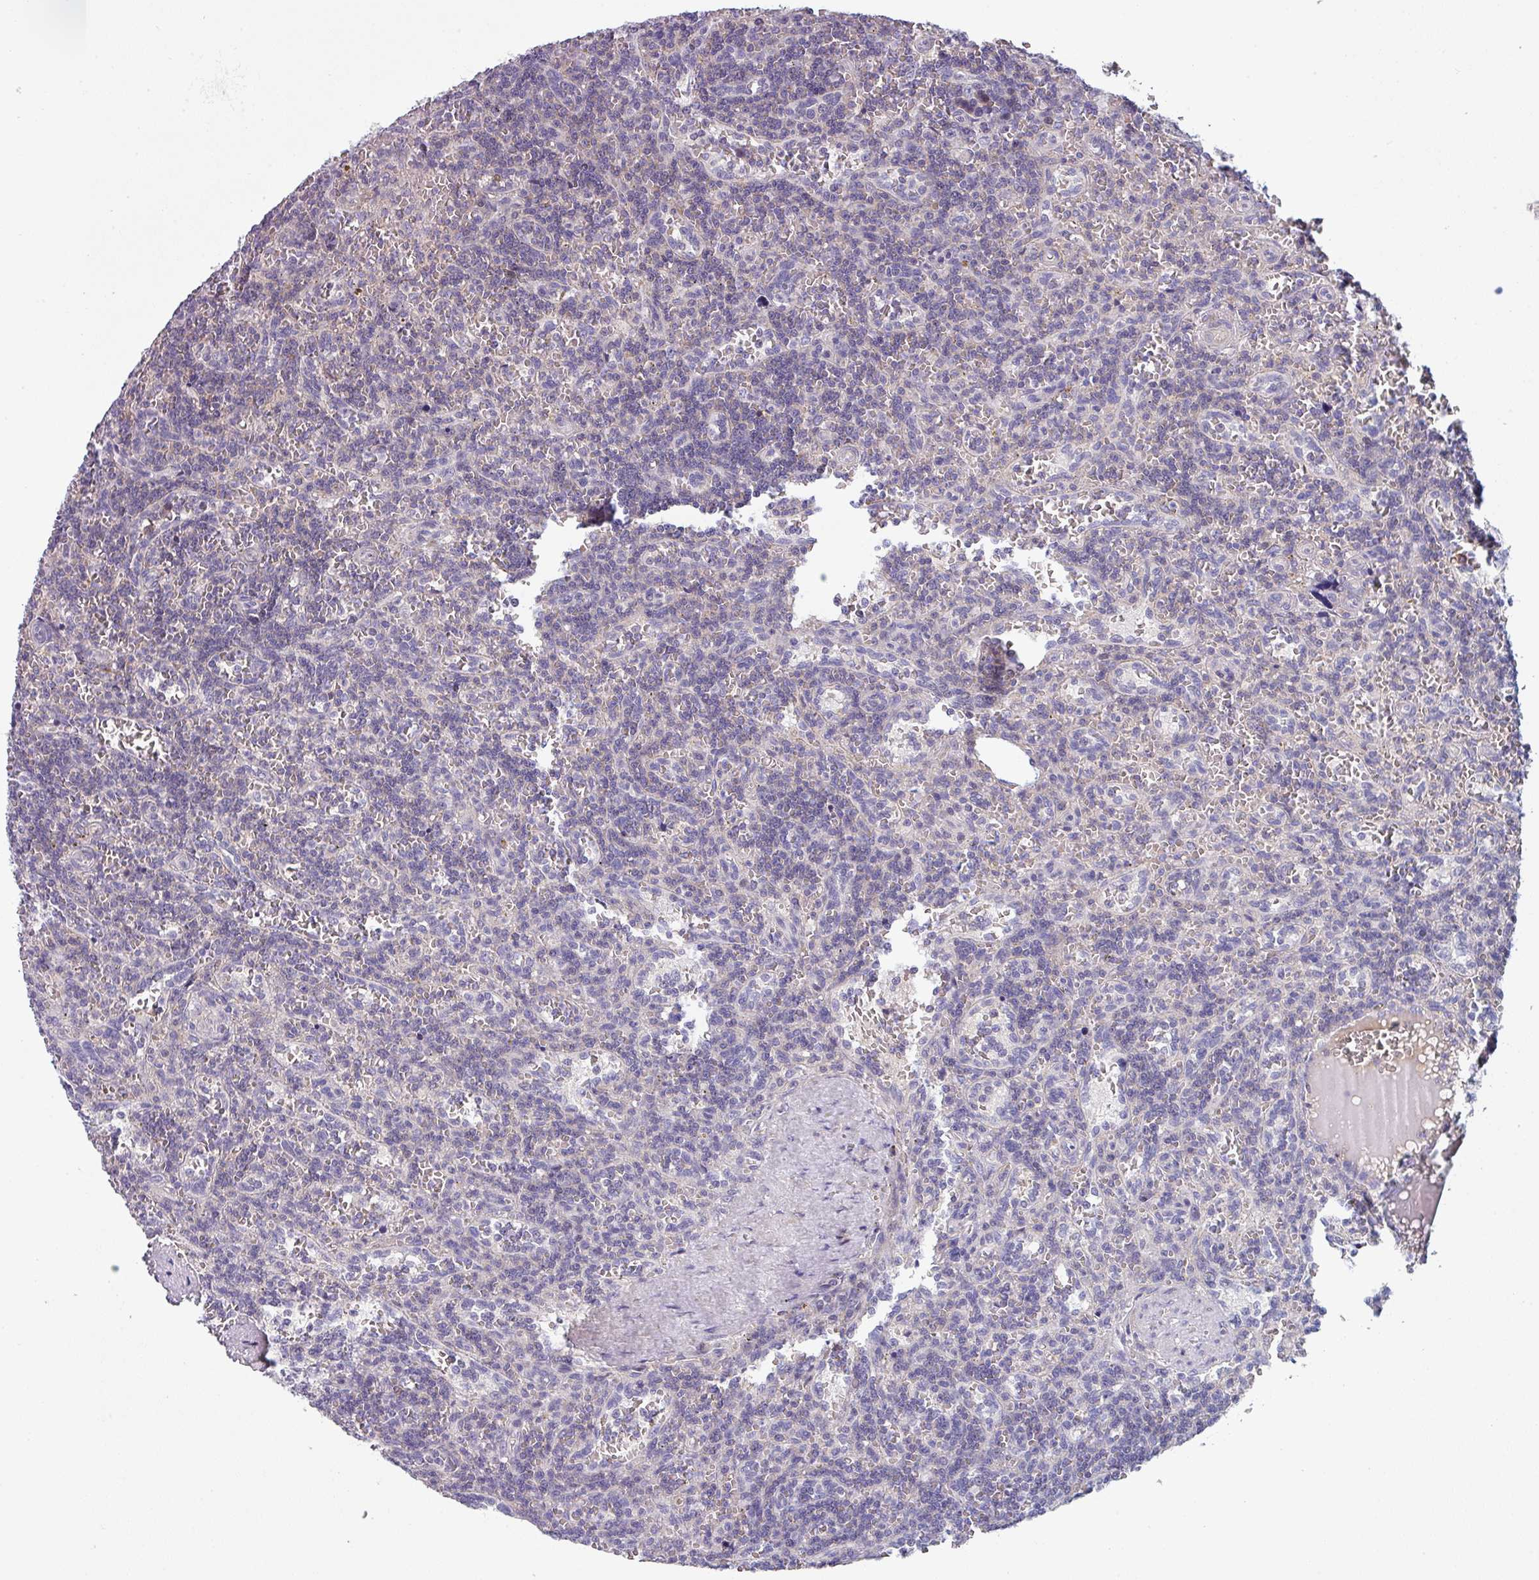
{"staining": {"intensity": "negative", "quantity": "none", "location": "none"}, "tissue": "lymphoma", "cell_type": "Tumor cells", "image_type": "cancer", "snomed": [{"axis": "morphology", "description": "Malignant lymphoma, non-Hodgkin's type, Low grade"}, {"axis": "topography", "description": "Spleen"}], "caption": "Protein analysis of low-grade malignant lymphoma, non-Hodgkin's type displays no significant positivity in tumor cells.", "gene": "TMEM132A", "patient": {"sex": "male", "age": 73}}